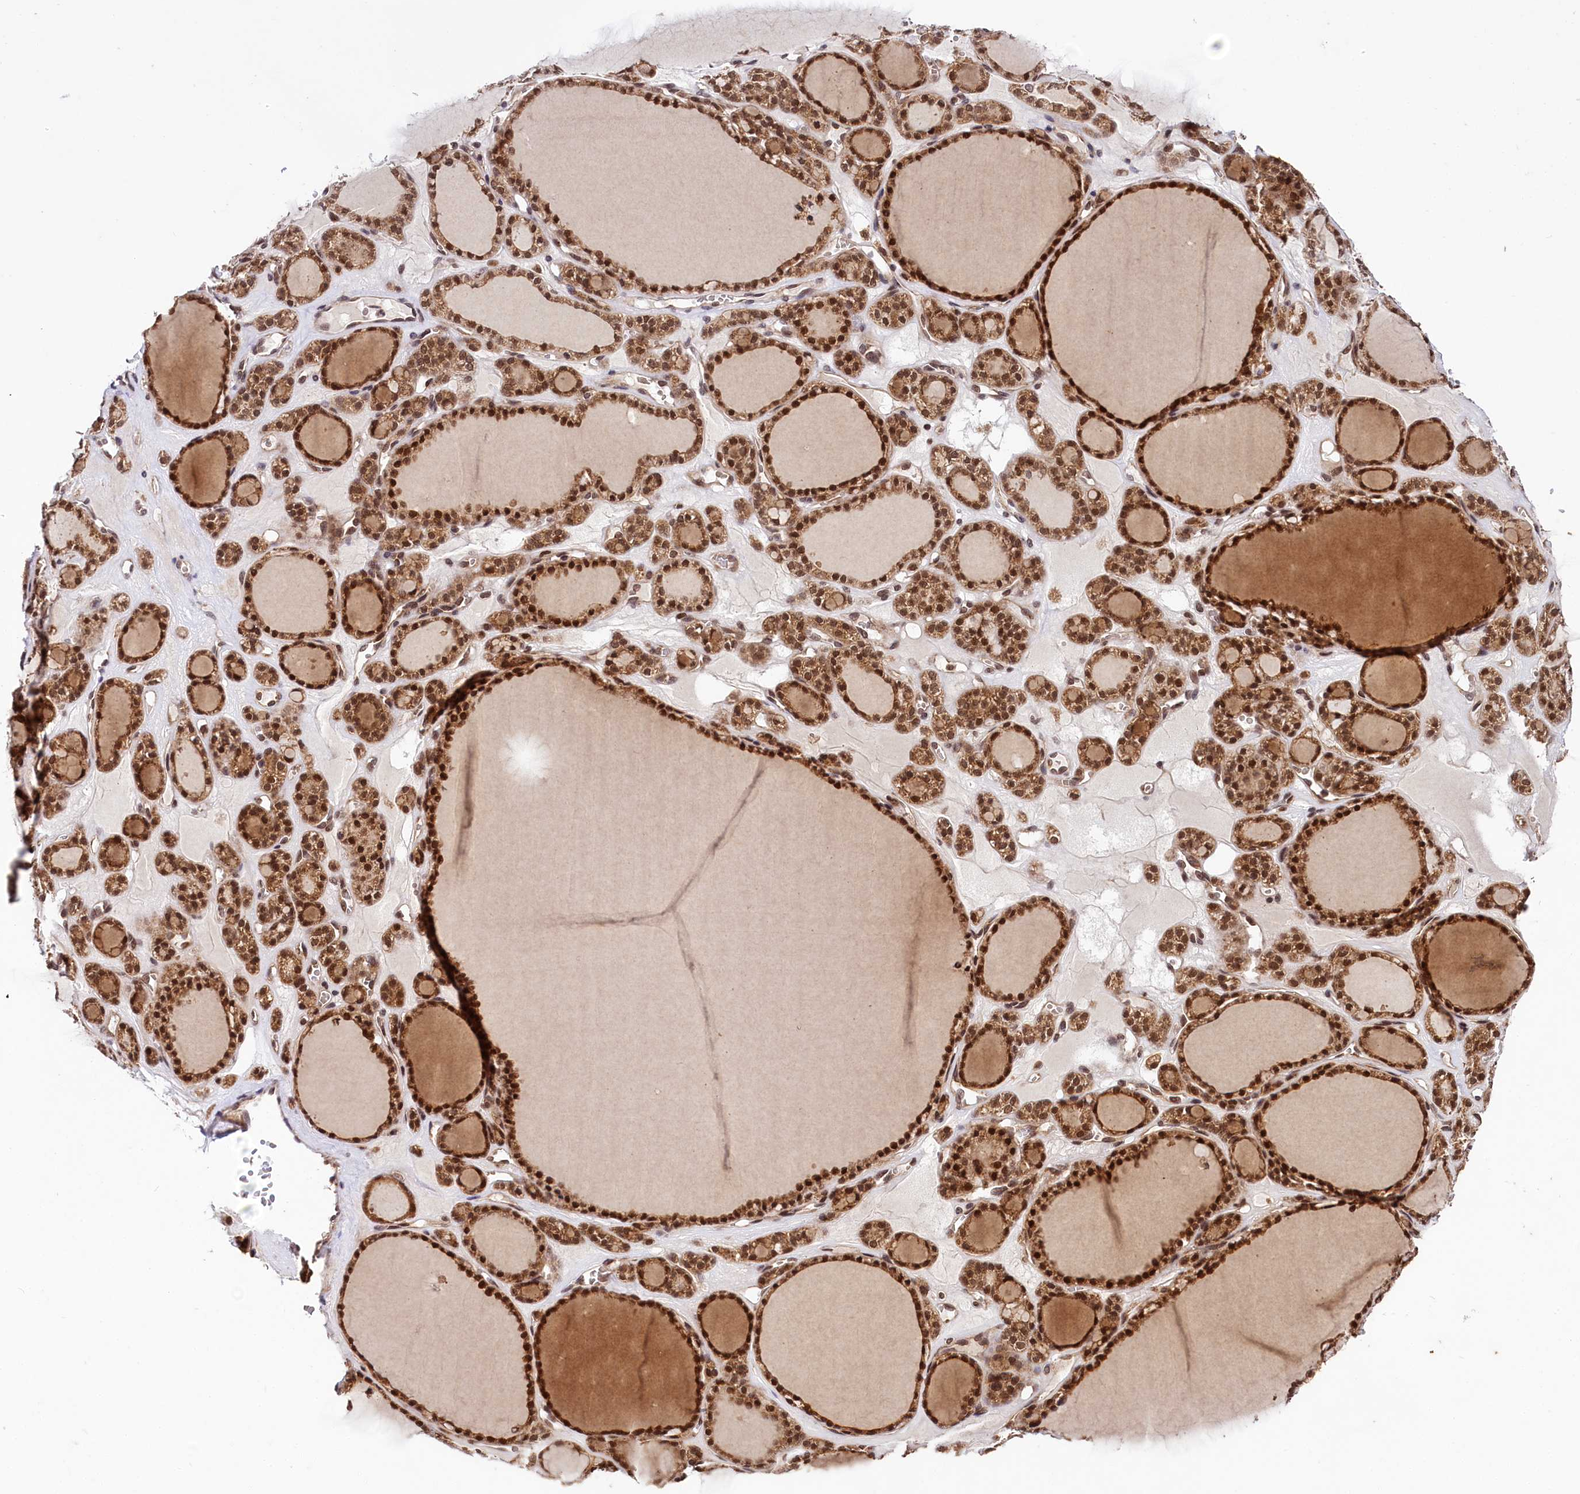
{"staining": {"intensity": "strong", "quantity": ">75%", "location": "cytoplasmic/membranous,nuclear"}, "tissue": "thyroid gland", "cell_type": "Glandular cells", "image_type": "normal", "snomed": [{"axis": "morphology", "description": "Normal tissue, NOS"}, {"axis": "topography", "description": "Thyroid gland"}], "caption": "Immunohistochemical staining of normal human thyroid gland demonstrates >75% levels of strong cytoplasmic/membranous,nuclear protein positivity in about >75% of glandular cells. (brown staining indicates protein expression, while blue staining denotes nuclei).", "gene": "UBE3A", "patient": {"sex": "female", "age": 28}}